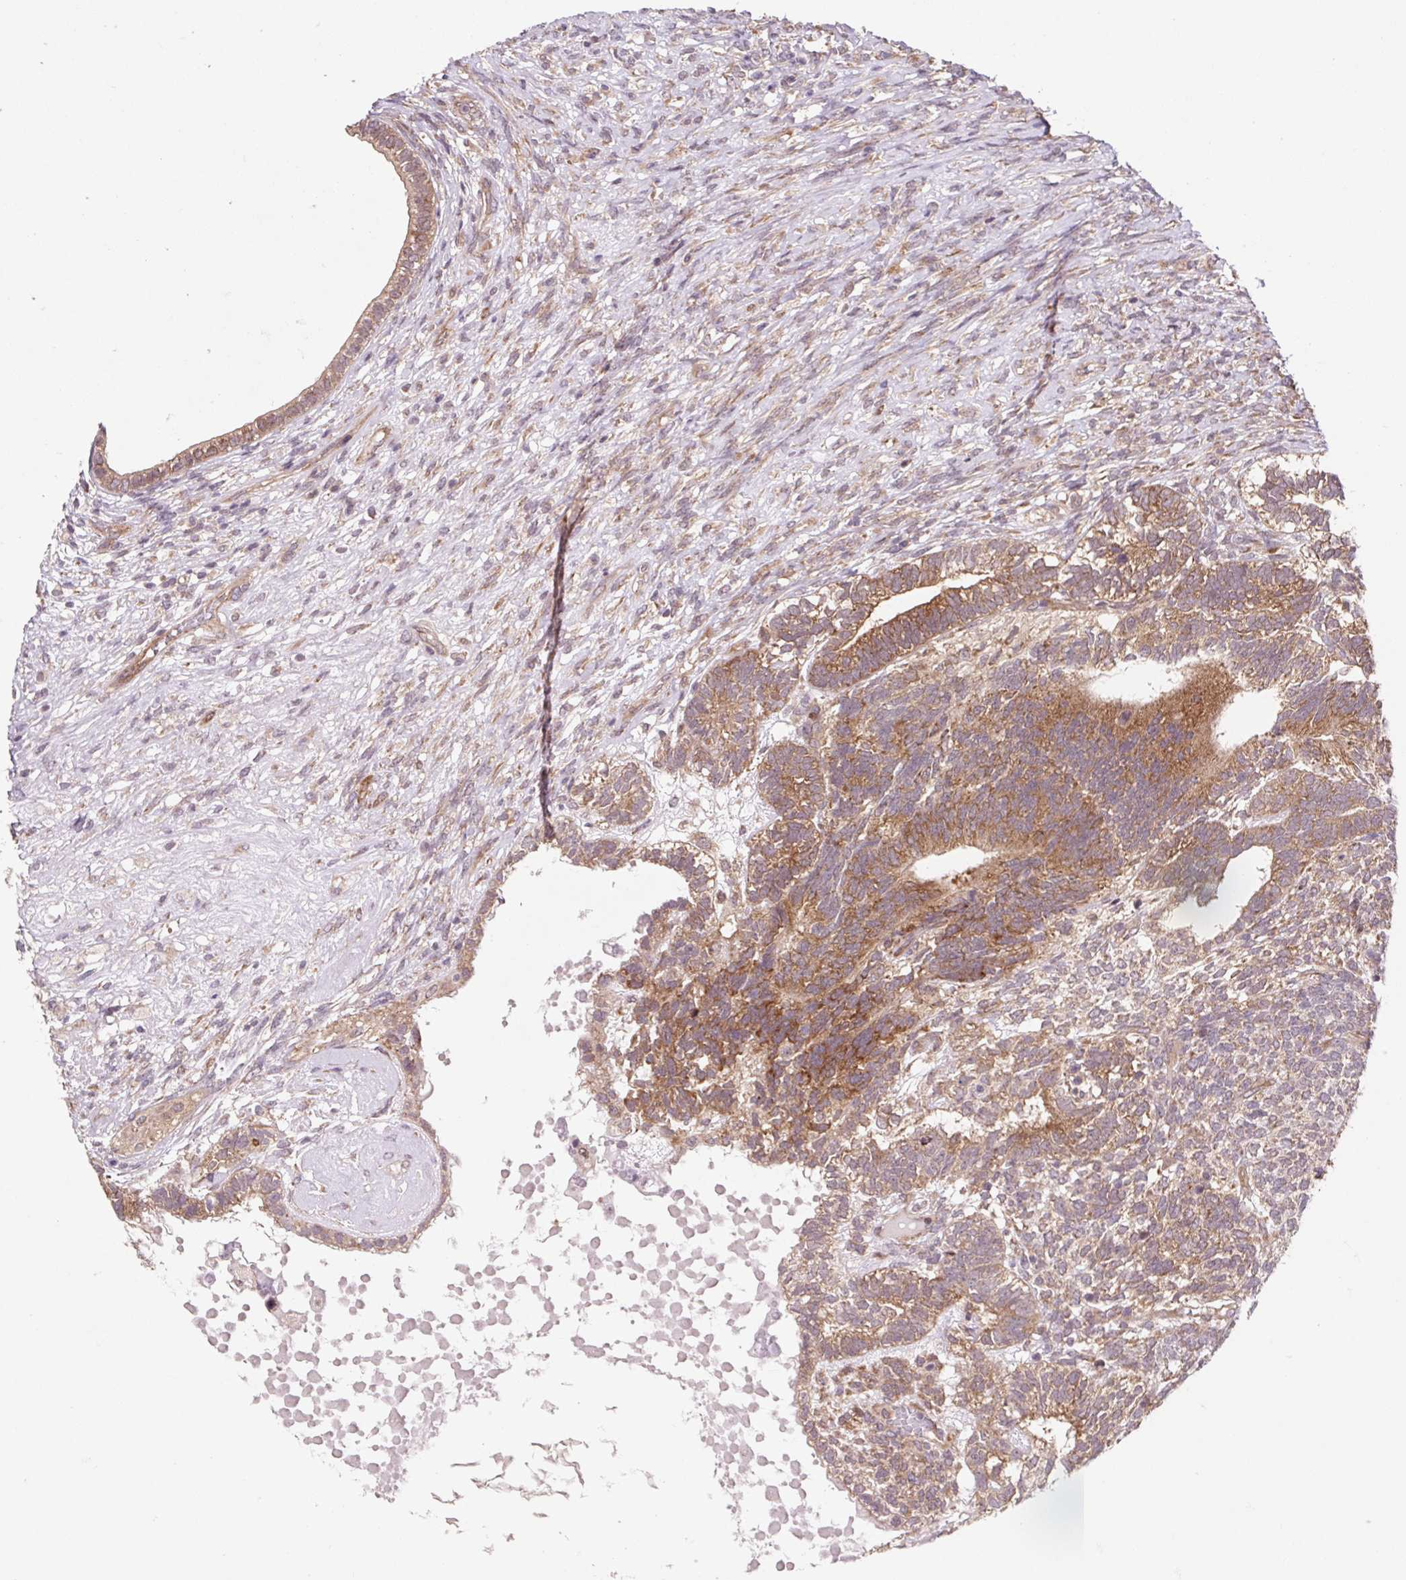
{"staining": {"intensity": "moderate", "quantity": ">75%", "location": "cytoplasmic/membranous"}, "tissue": "testis cancer", "cell_type": "Tumor cells", "image_type": "cancer", "snomed": [{"axis": "morphology", "description": "Seminoma, NOS"}, {"axis": "morphology", "description": "Carcinoma, Embryonal, NOS"}, {"axis": "topography", "description": "Testis"}], "caption": "Protein expression analysis of testis cancer (seminoma) displays moderate cytoplasmic/membranous expression in about >75% of tumor cells.", "gene": "HFE", "patient": {"sex": "male", "age": 41}}